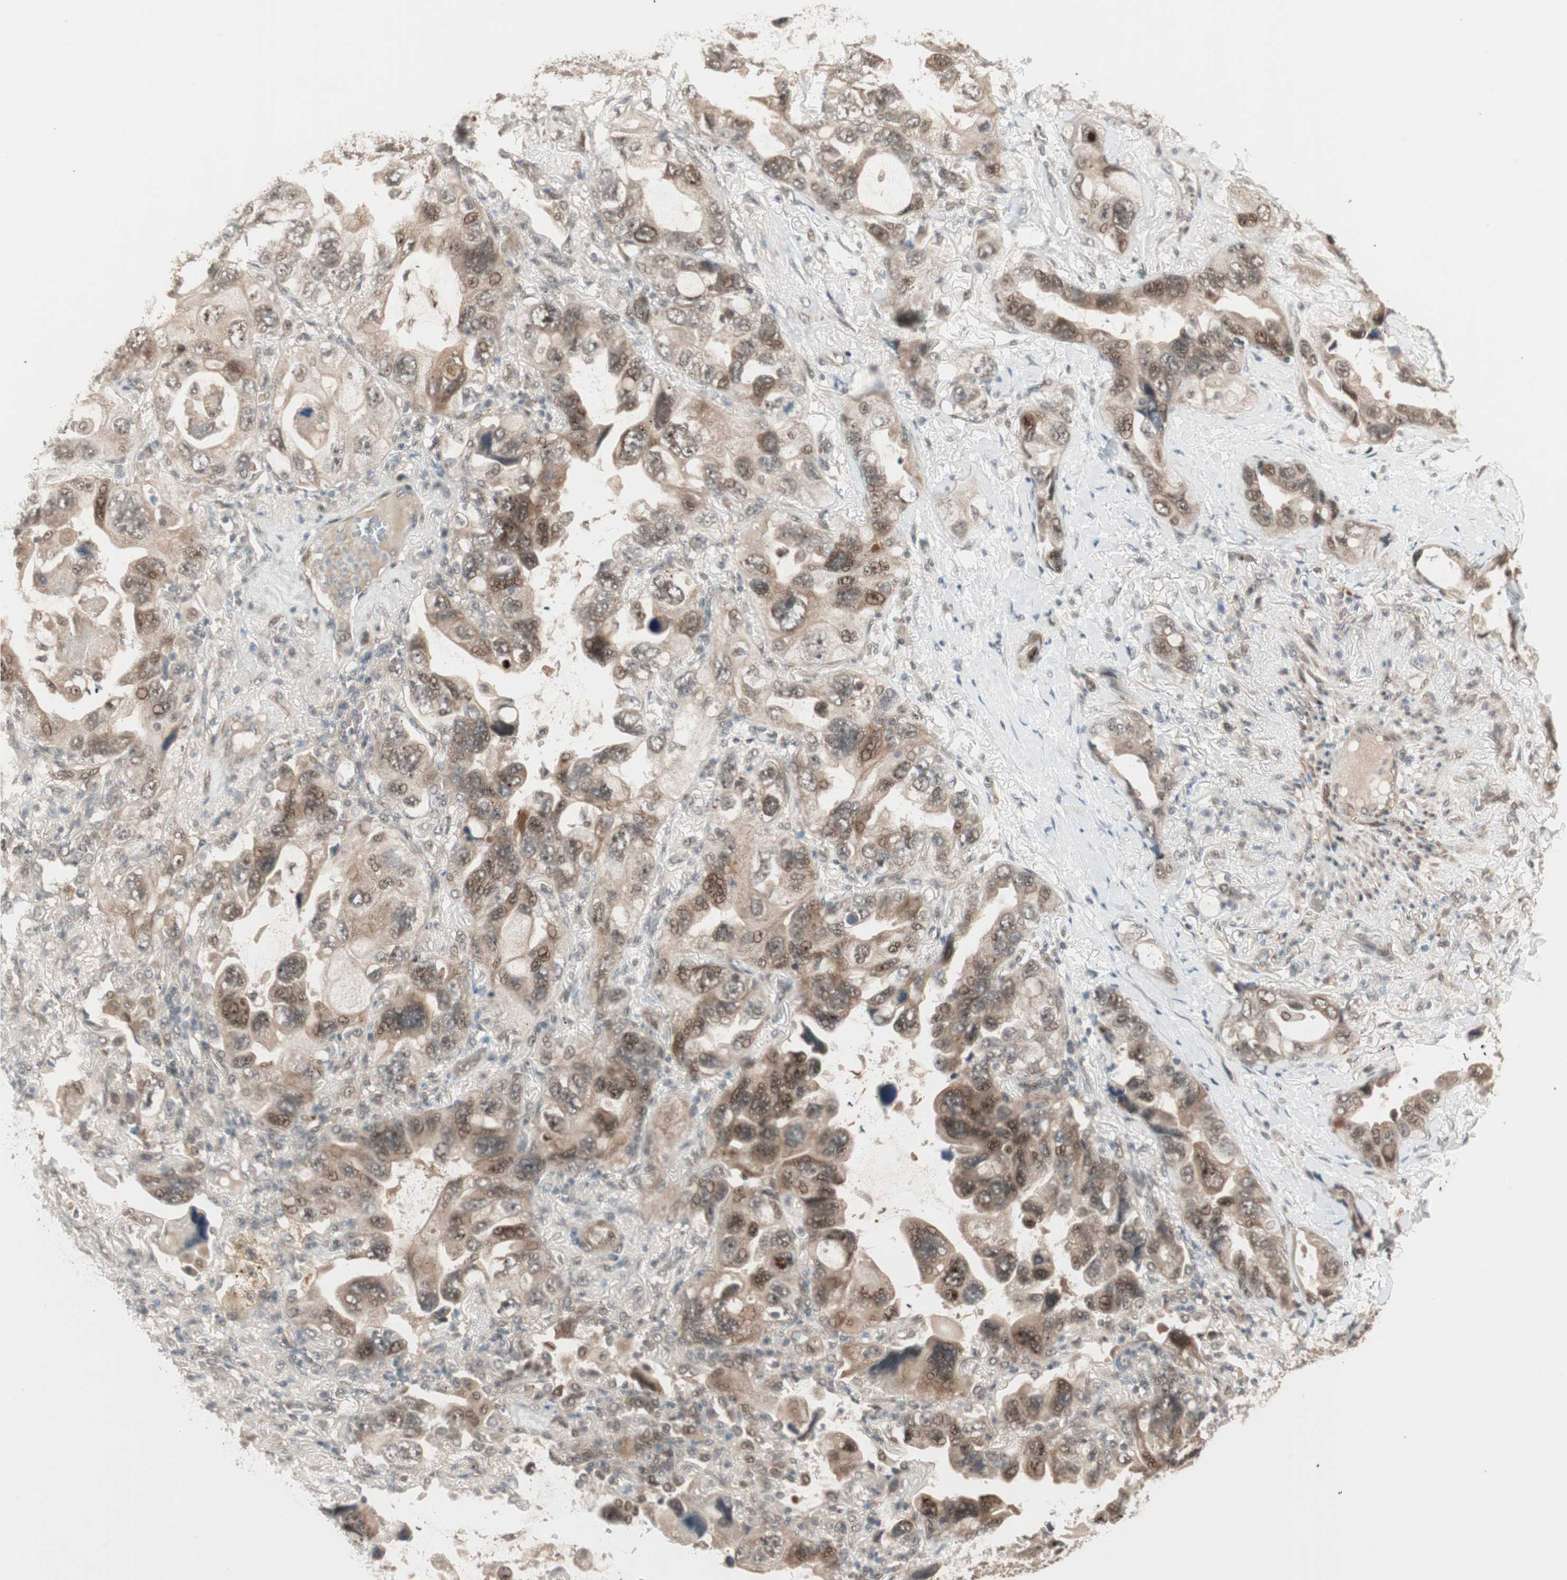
{"staining": {"intensity": "moderate", "quantity": ">75%", "location": "cytoplasmic/membranous,nuclear"}, "tissue": "lung cancer", "cell_type": "Tumor cells", "image_type": "cancer", "snomed": [{"axis": "morphology", "description": "Squamous cell carcinoma, NOS"}, {"axis": "topography", "description": "Lung"}], "caption": "Immunohistochemical staining of human lung cancer (squamous cell carcinoma) shows medium levels of moderate cytoplasmic/membranous and nuclear protein positivity in approximately >75% of tumor cells.", "gene": "ZSCAN31", "patient": {"sex": "female", "age": 73}}